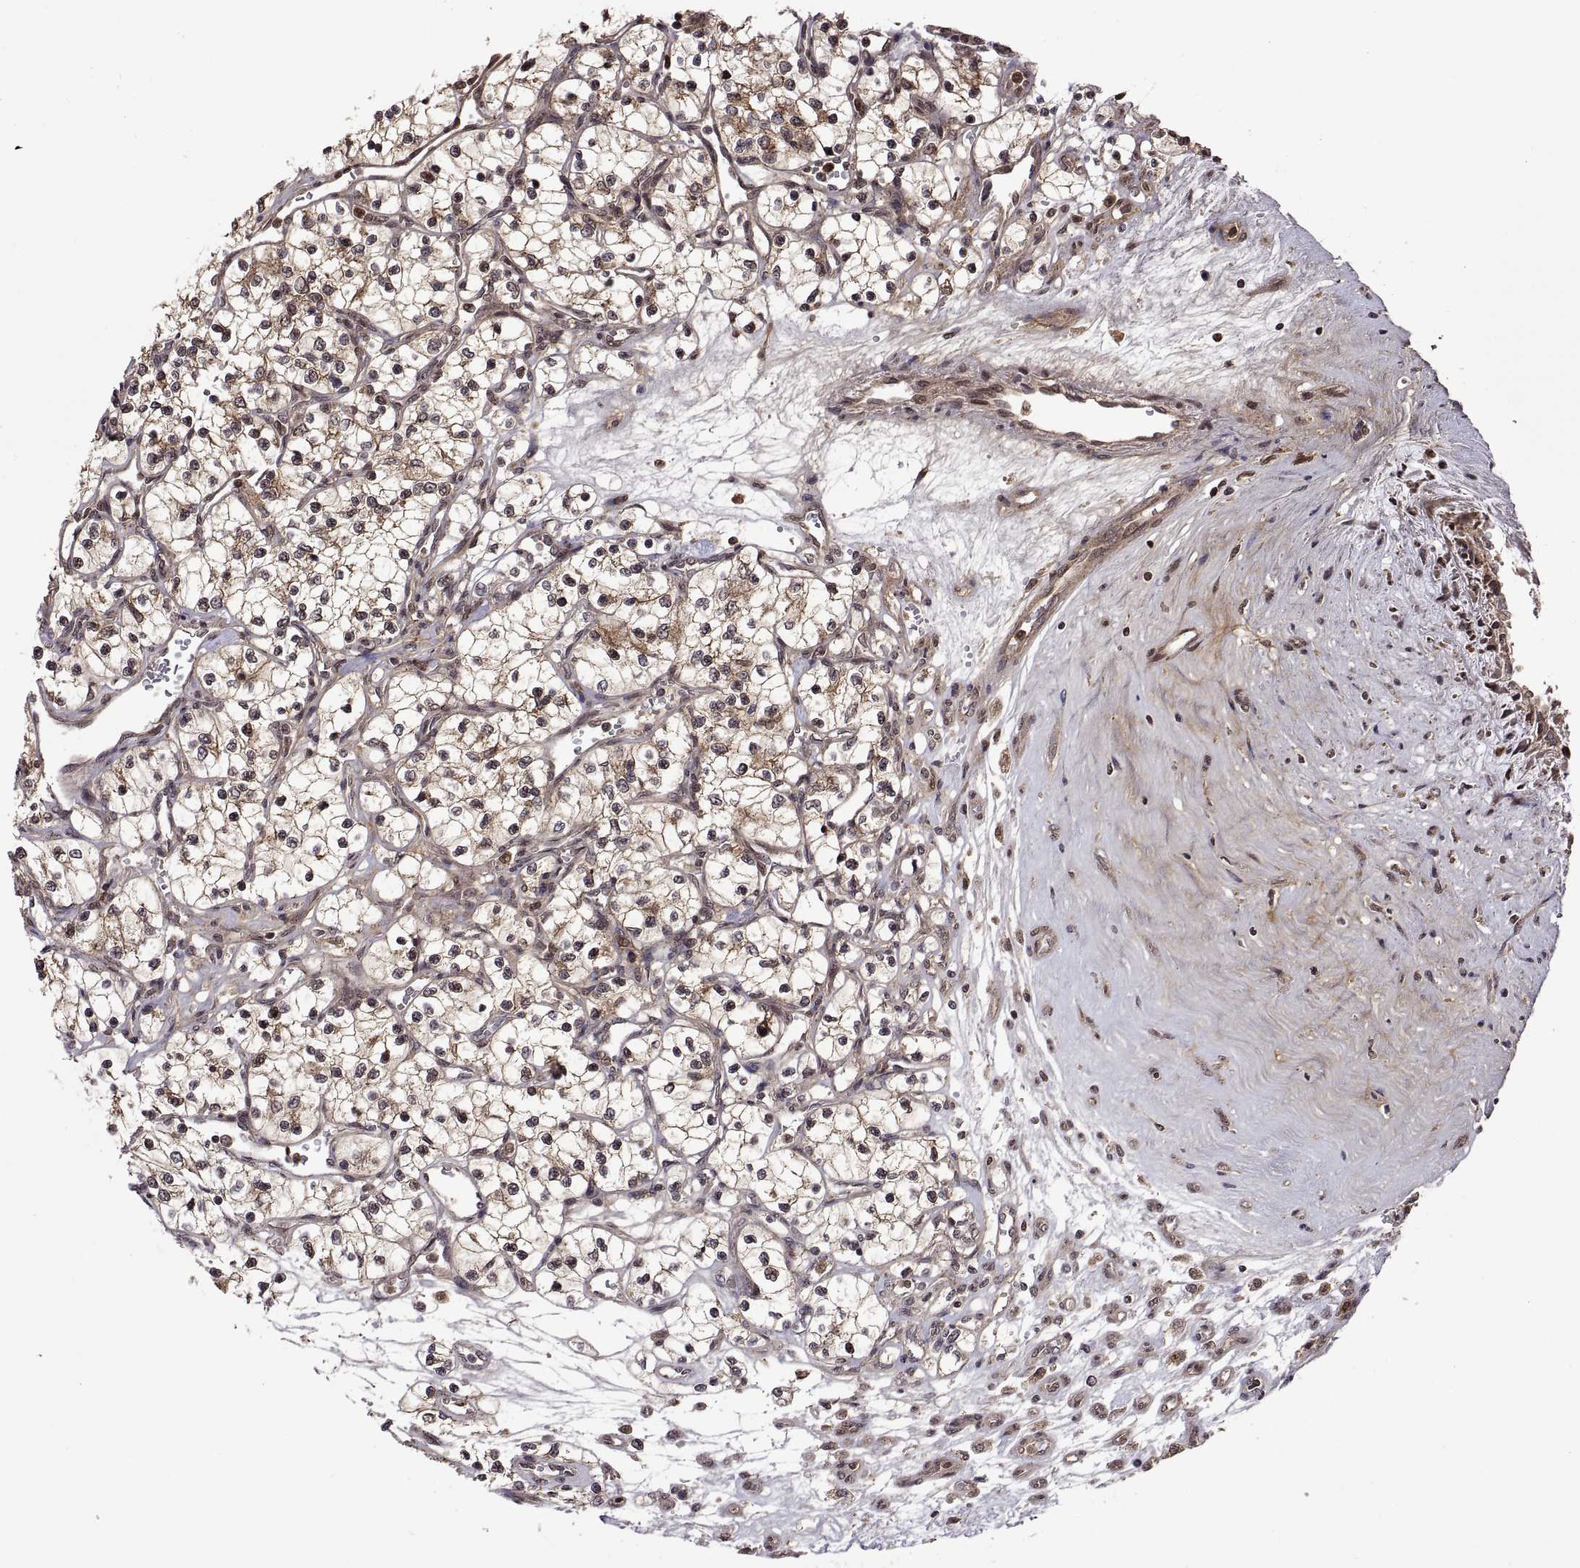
{"staining": {"intensity": "weak", "quantity": "25%-75%", "location": "cytoplasmic/membranous"}, "tissue": "renal cancer", "cell_type": "Tumor cells", "image_type": "cancer", "snomed": [{"axis": "morphology", "description": "Adenocarcinoma, NOS"}, {"axis": "topography", "description": "Kidney"}], "caption": "An image of renal cancer (adenocarcinoma) stained for a protein exhibits weak cytoplasmic/membranous brown staining in tumor cells. Using DAB (3,3'-diaminobenzidine) (brown) and hematoxylin (blue) stains, captured at high magnification using brightfield microscopy.", "gene": "ZNRF2", "patient": {"sex": "female", "age": 69}}